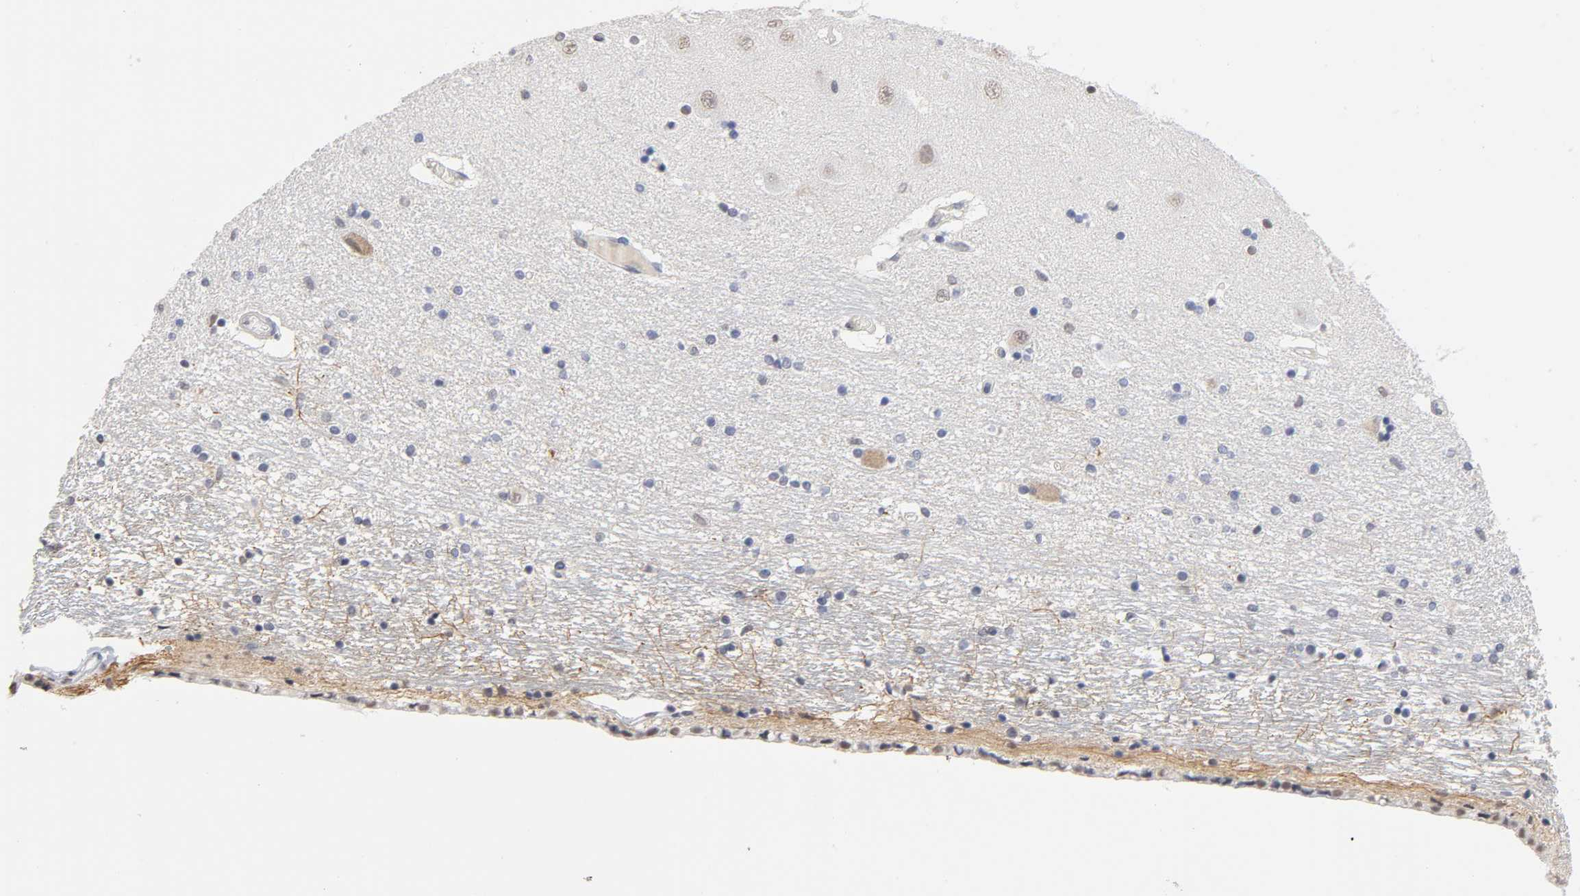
{"staining": {"intensity": "weak", "quantity": "<25%", "location": "cytoplasmic/membranous,nuclear"}, "tissue": "hippocampus", "cell_type": "Glial cells", "image_type": "normal", "snomed": [{"axis": "morphology", "description": "Normal tissue, NOS"}, {"axis": "topography", "description": "Hippocampus"}], "caption": "This is an IHC histopathology image of normal hippocampus. There is no staining in glial cells.", "gene": "CRABP2", "patient": {"sex": "female", "age": 54}}